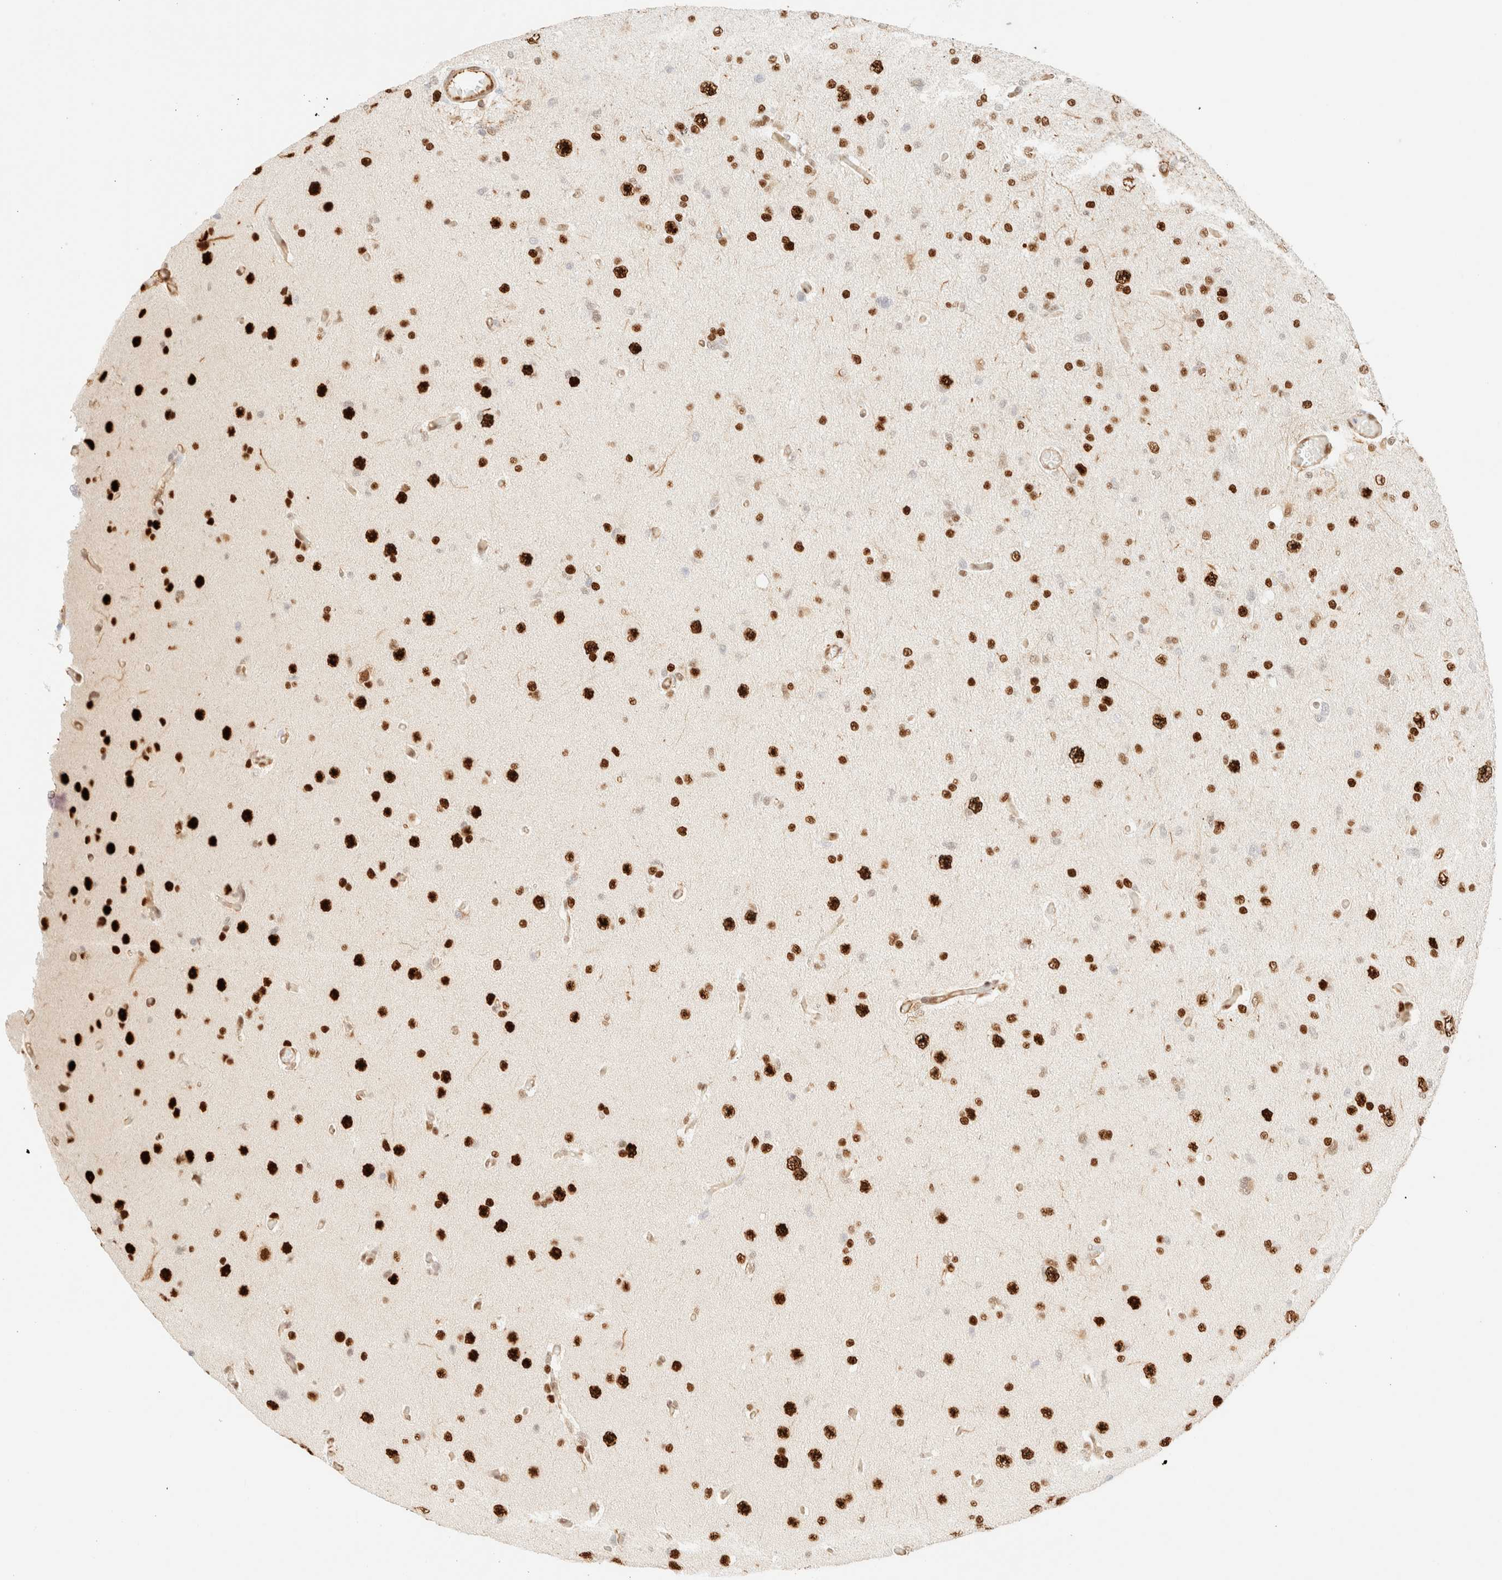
{"staining": {"intensity": "strong", "quantity": ">75%", "location": "nuclear"}, "tissue": "glioma", "cell_type": "Tumor cells", "image_type": "cancer", "snomed": [{"axis": "morphology", "description": "Glioma, malignant, High grade"}, {"axis": "topography", "description": "Cerebral cortex"}], "caption": "Strong nuclear protein staining is seen in about >75% of tumor cells in malignant high-grade glioma.", "gene": "ZSCAN18", "patient": {"sex": "female", "age": 36}}